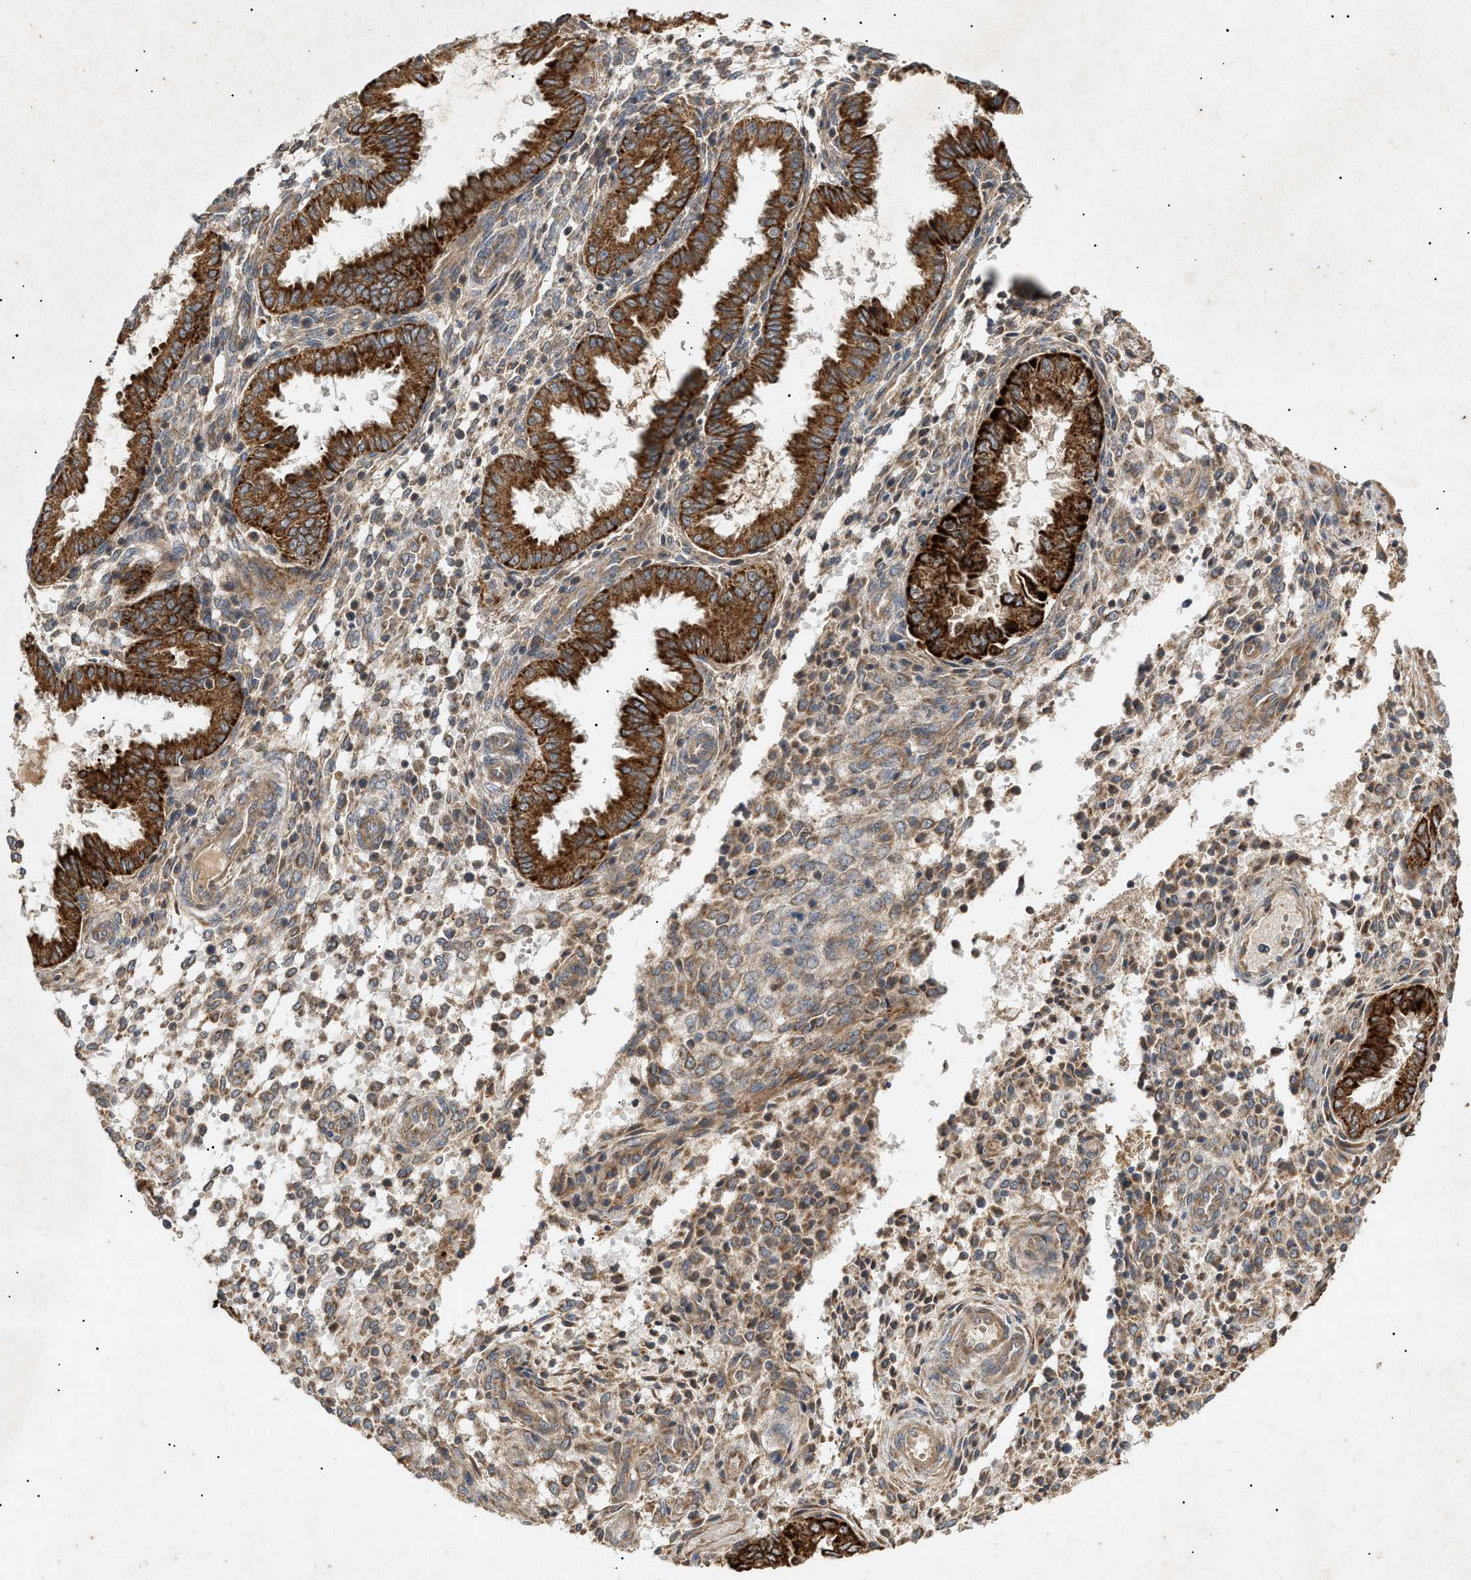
{"staining": {"intensity": "weak", "quantity": ">75%", "location": "cytoplasmic/membranous"}, "tissue": "endometrium", "cell_type": "Cells in endometrial stroma", "image_type": "normal", "snomed": [{"axis": "morphology", "description": "Normal tissue, NOS"}, {"axis": "topography", "description": "Endometrium"}], "caption": "Immunohistochemical staining of benign human endometrium demonstrates low levels of weak cytoplasmic/membranous expression in approximately >75% of cells in endometrial stroma.", "gene": "MTCH1", "patient": {"sex": "female", "age": 33}}